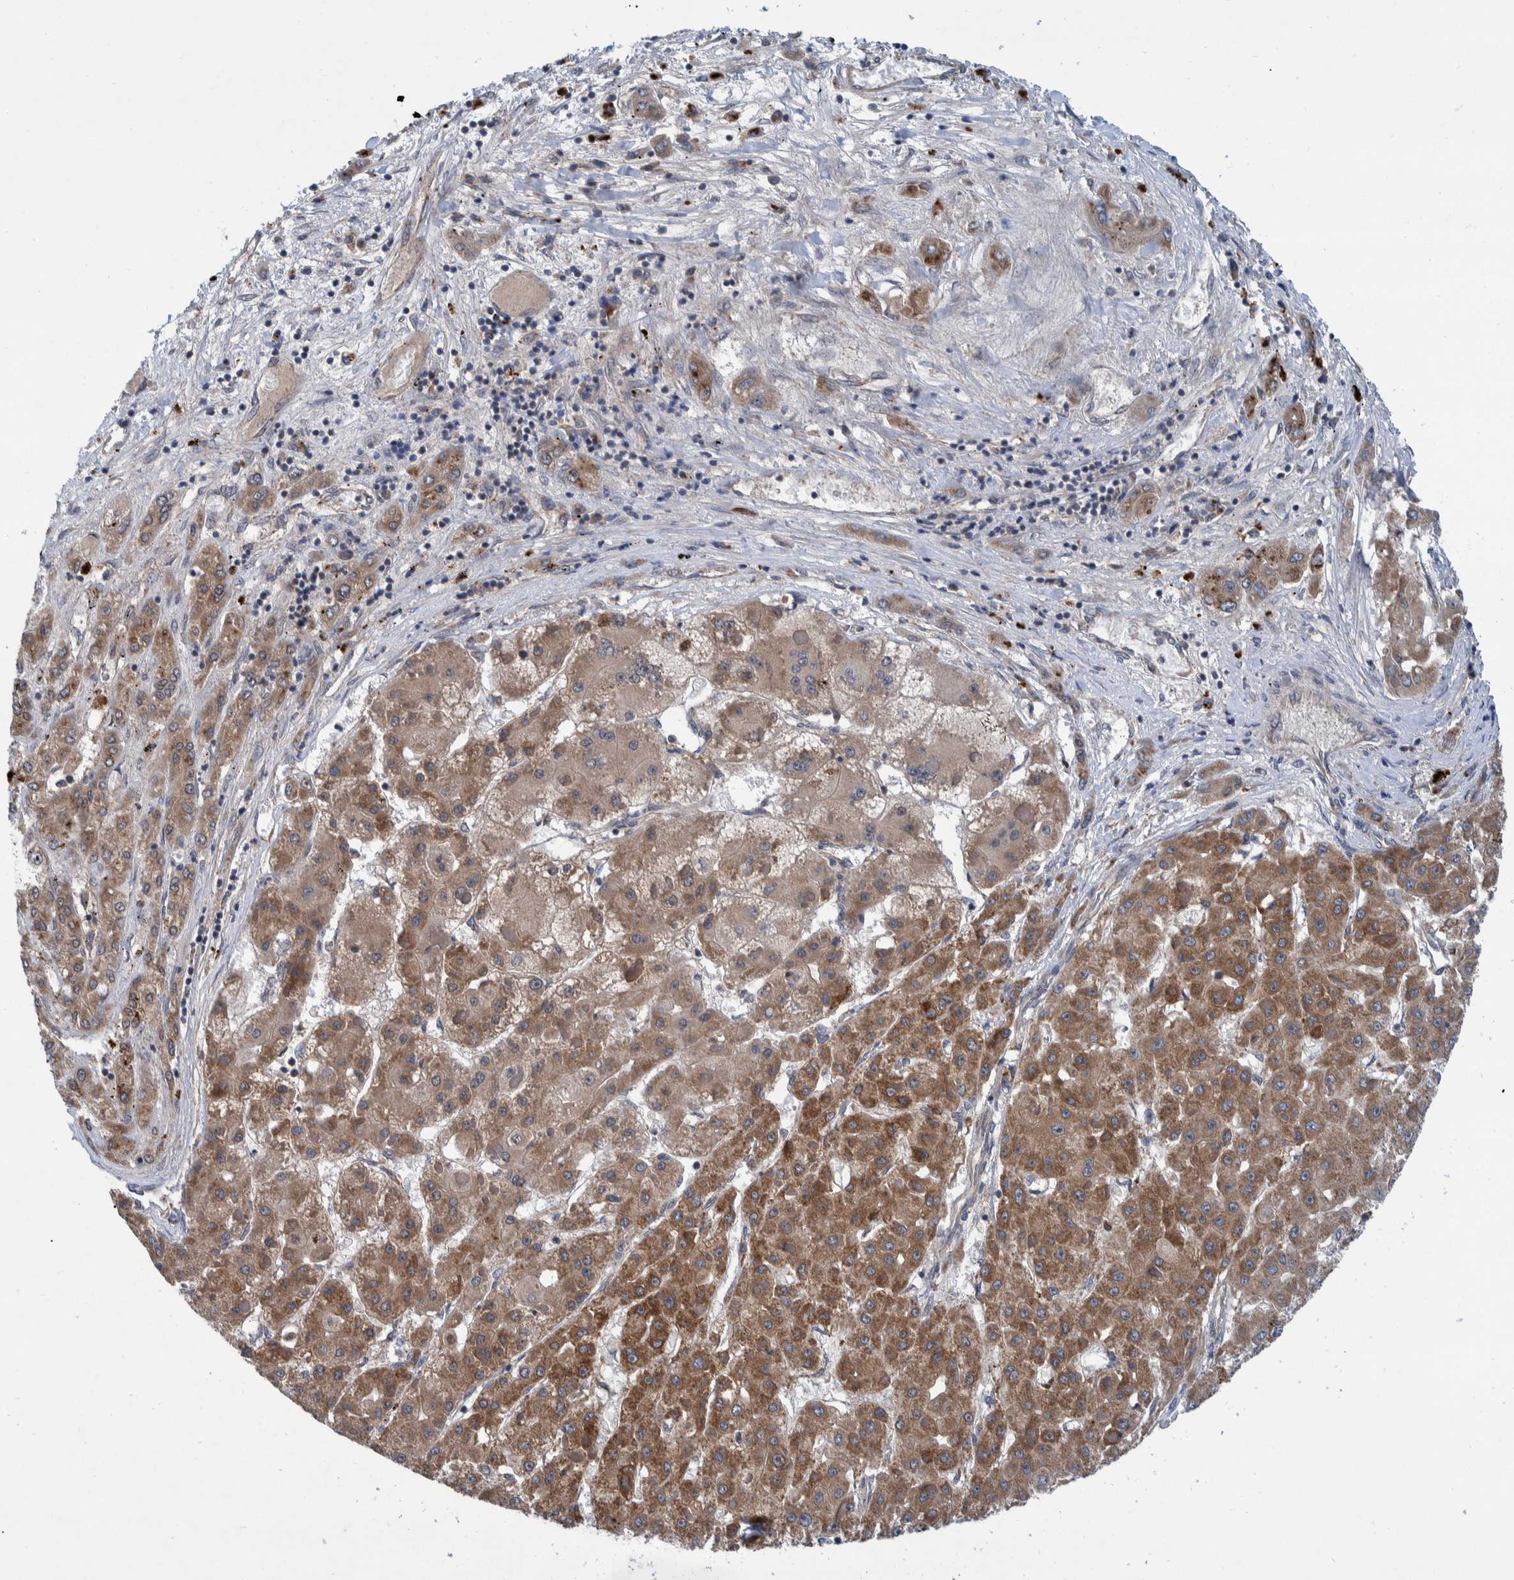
{"staining": {"intensity": "moderate", "quantity": ">75%", "location": "cytoplasmic/membranous"}, "tissue": "liver cancer", "cell_type": "Tumor cells", "image_type": "cancer", "snomed": [{"axis": "morphology", "description": "Carcinoma, Hepatocellular, NOS"}, {"axis": "topography", "description": "Liver"}], "caption": "There is medium levels of moderate cytoplasmic/membranous expression in tumor cells of liver hepatocellular carcinoma, as demonstrated by immunohistochemical staining (brown color).", "gene": "MRPS7", "patient": {"sex": "female", "age": 73}}